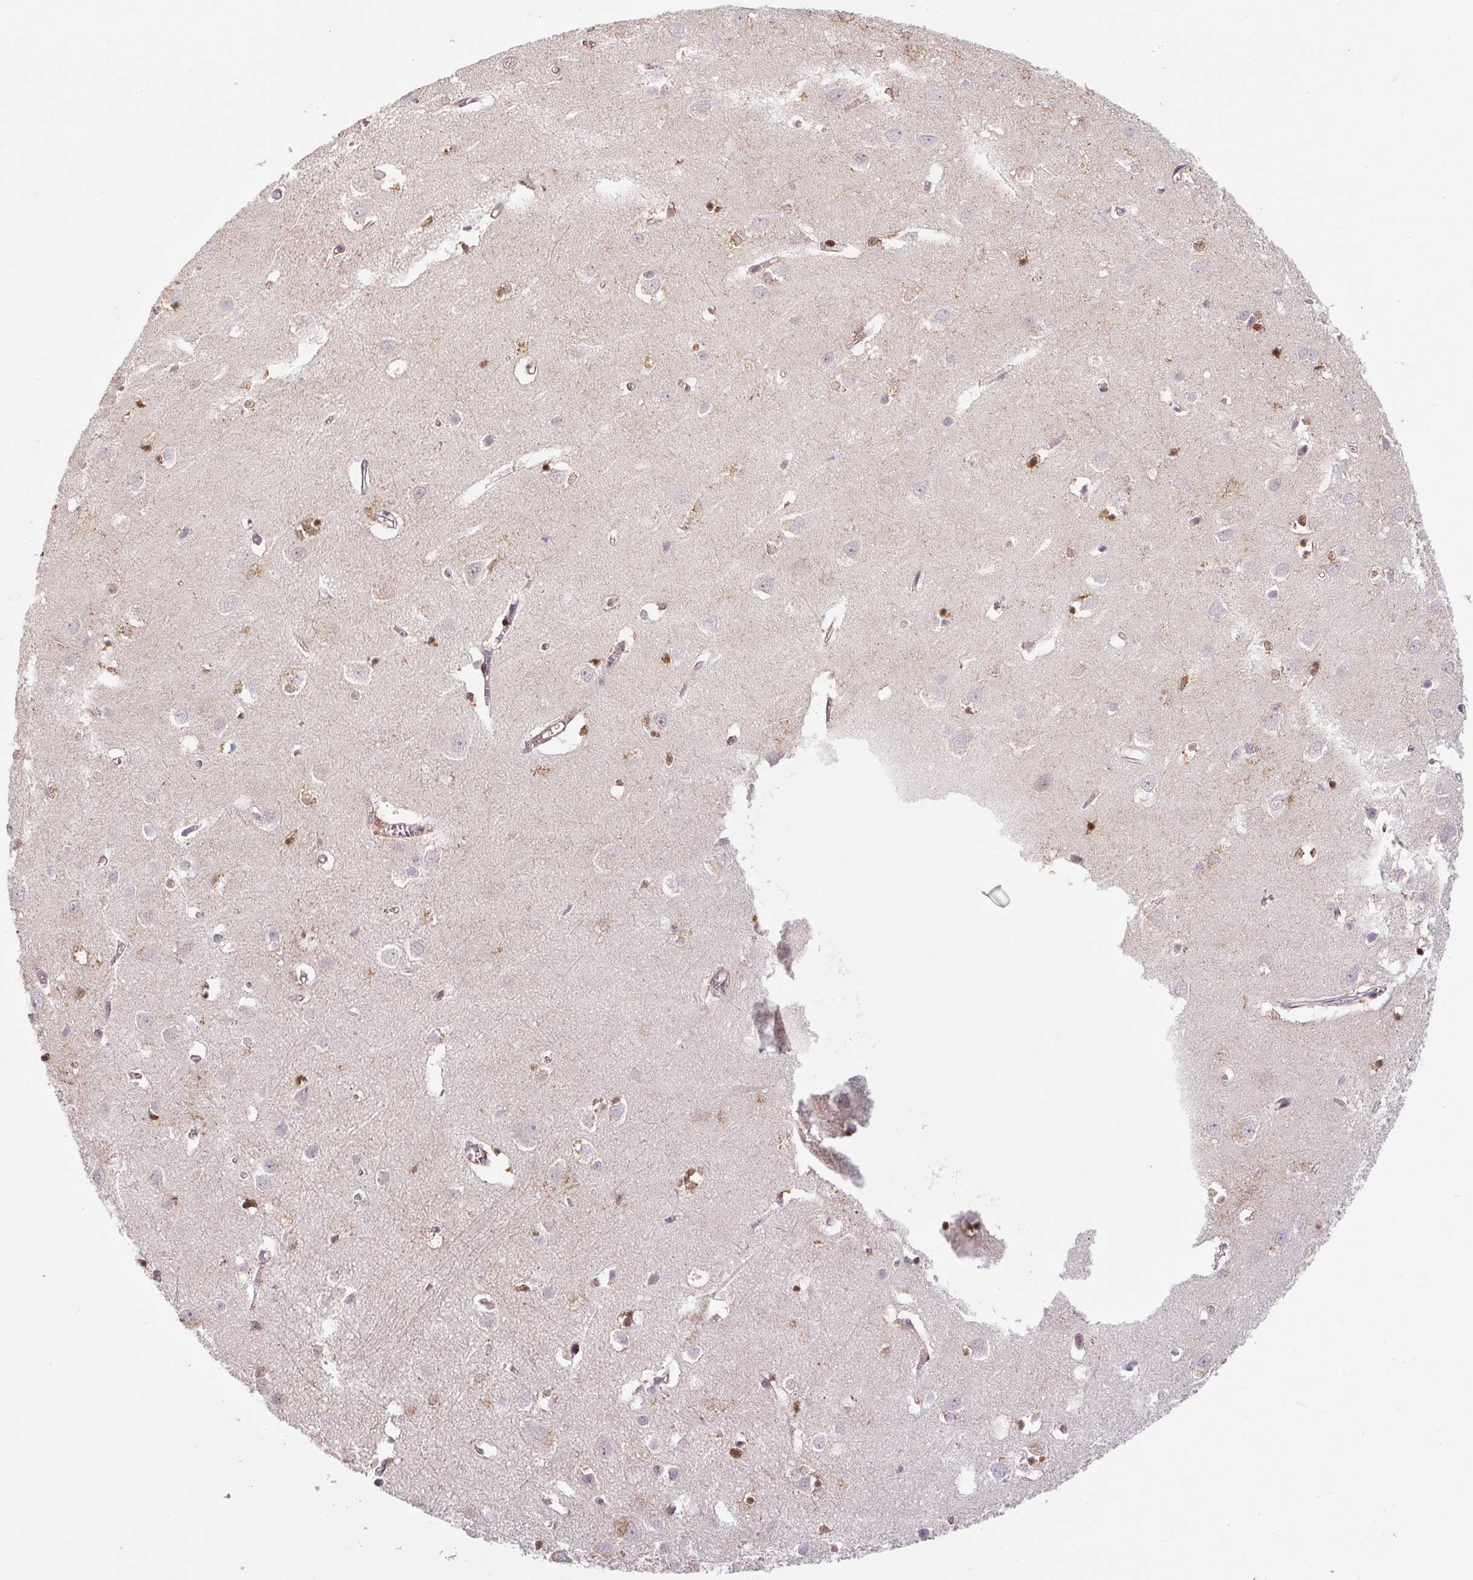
{"staining": {"intensity": "weak", "quantity": "<25%", "location": "cytoplasmic/membranous"}, "tissue": "cerebral cortex", "cell_type": "Endothelial cells", "image_type": "normal", "snomed": [{"axis": "morphology", "description": "Normal tissue, NOS"}, {"axis": "topography", "description": "Cerebral cortex"}], "caption": "Immunohistochemistry micrograph of benign cerebral cortex stained for a protein (brown), which exhibits no staining in endothelial cells. (Stains: DAB immunohistochemistry with hematoxylin counter stain, Microscopy: brightfield microscopy at high magnification).", "gene": "PYDC2", "patient": {"sex": "male", "age": 70}}